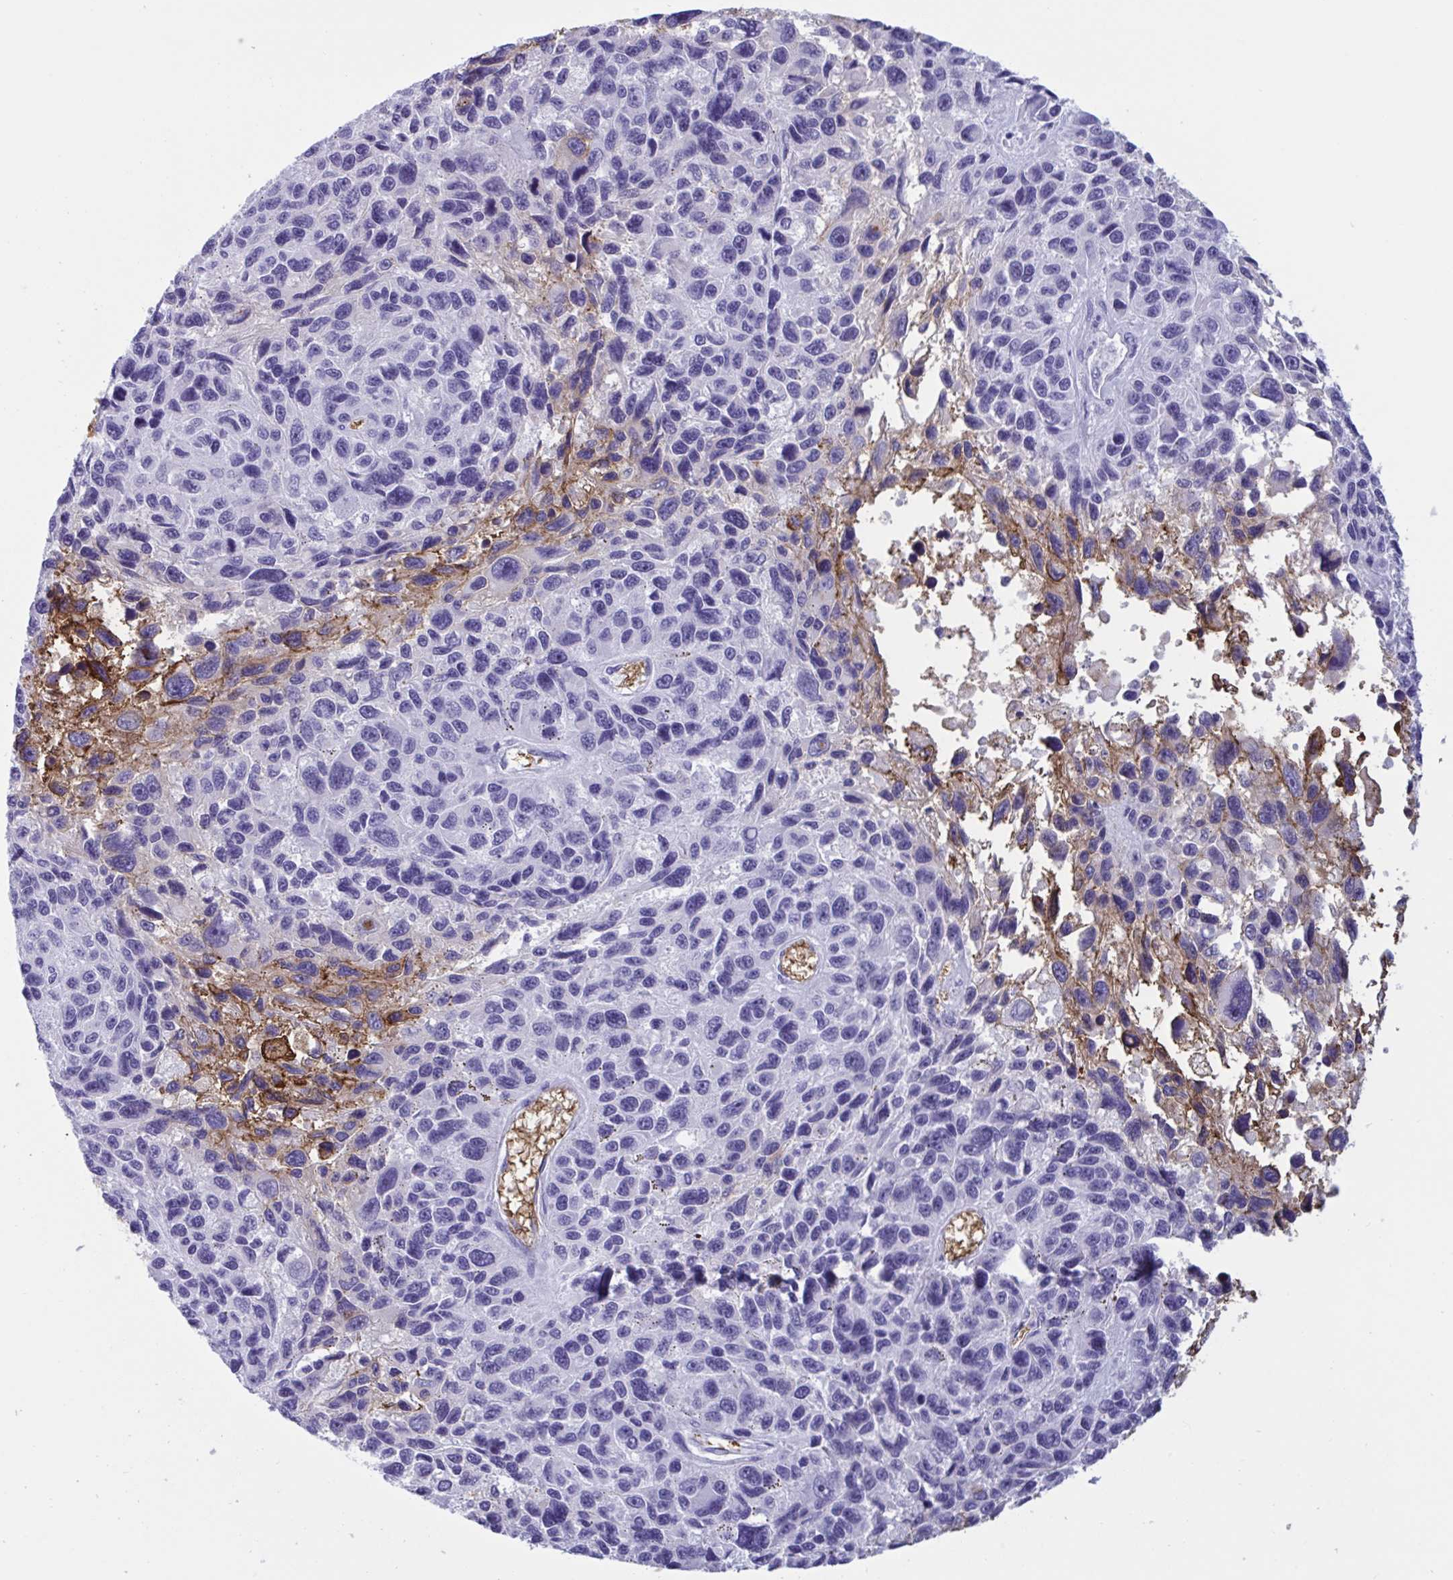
{"staining": {"intensity": "weak", "quantity": "<25%", "location": "cytoplasmic/membranous"}, "tissue": "melanoma", "cell_type": "Tumor cells", "image_type": "cancer", "snomed": [{"axis": "morphology", "description": "Malignant melanoma, NOS"}, {"axis": "topography", "description": "Skin"}], "caption": "Human malignant melanoma stained for a protein using immunohistochemistry demonstrates no staining in tumor cells.", "gene": "SLC2A1", "patient": {"sex": "male", "age": 53}}